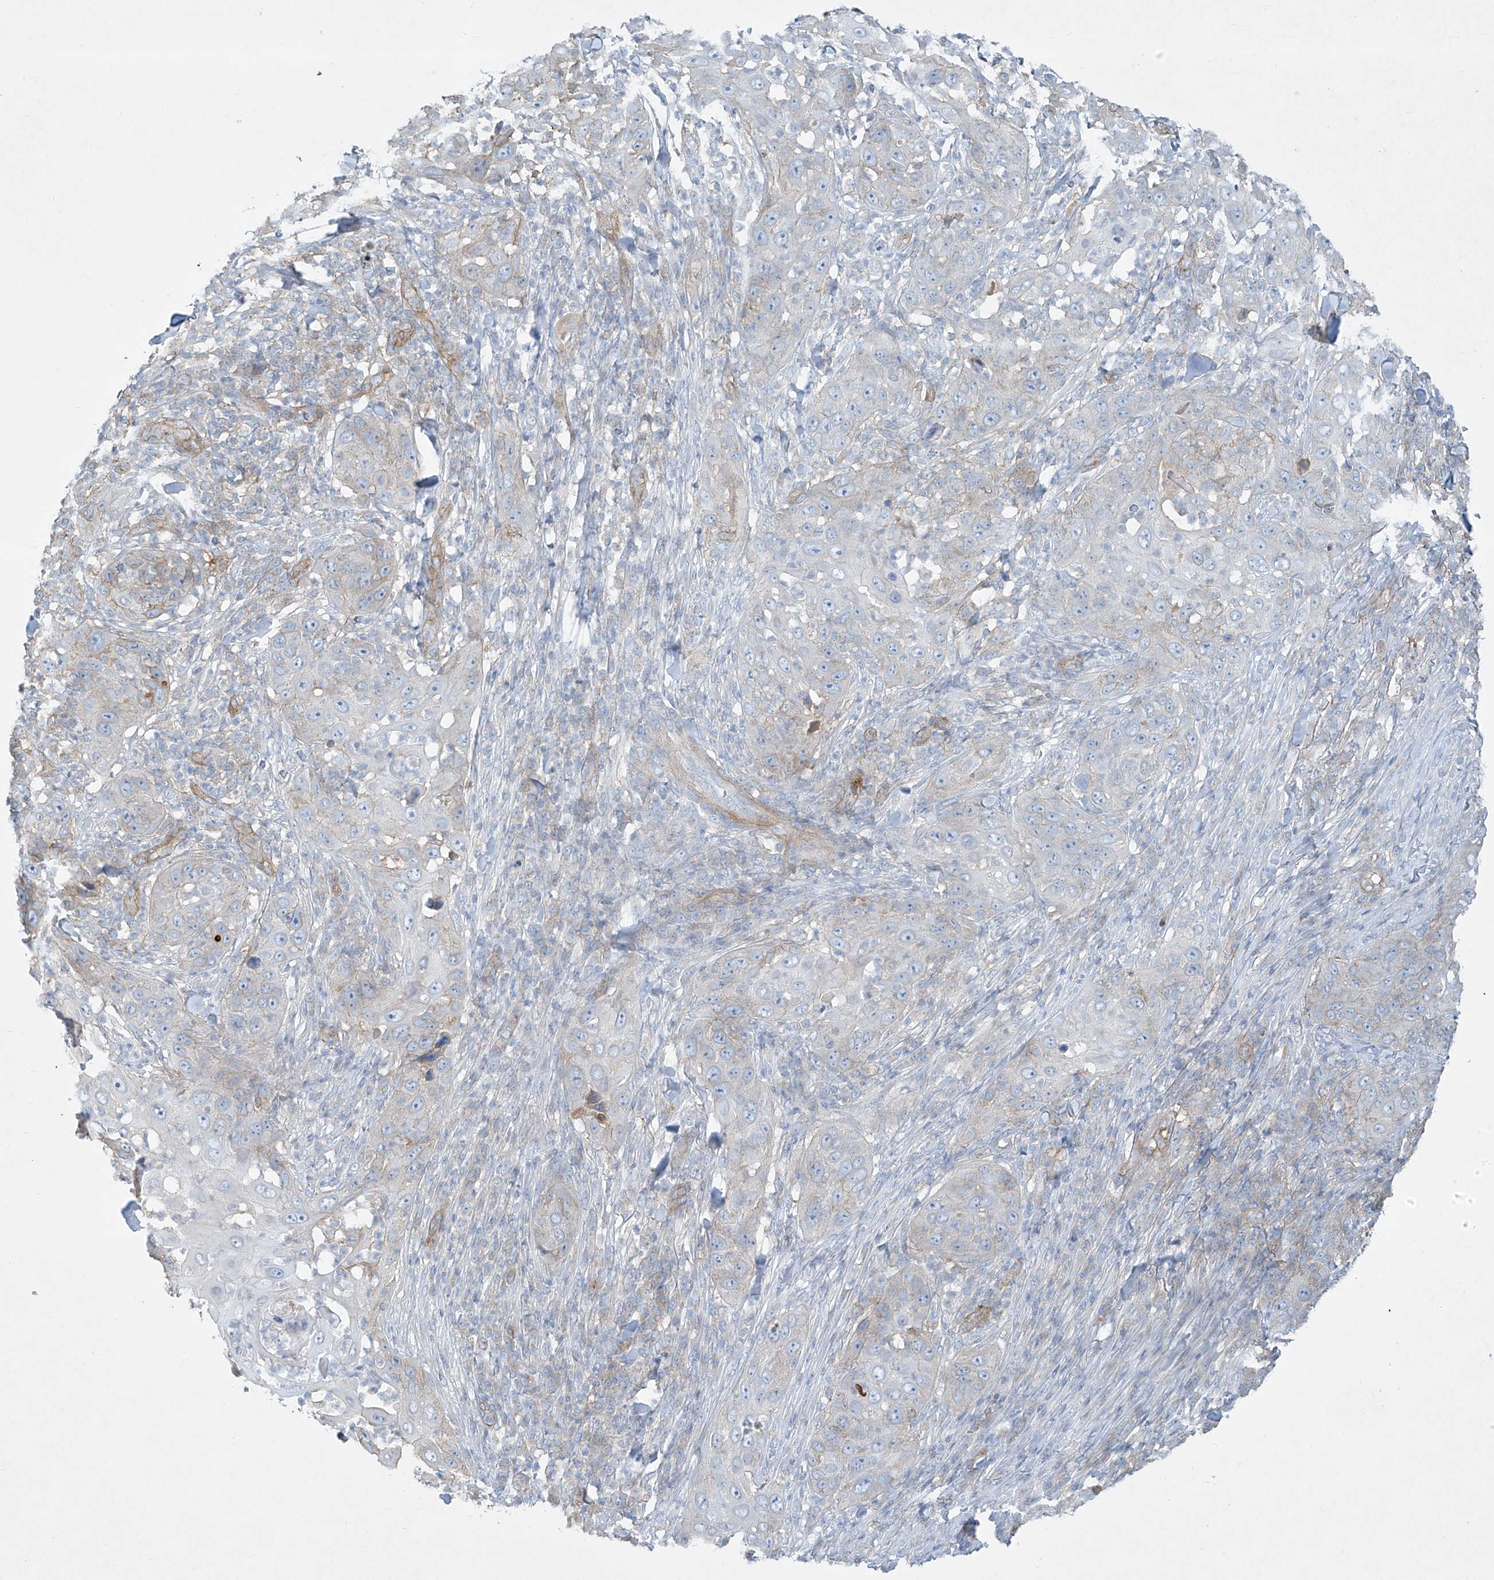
{"staining": {"intensity": "negative", "quantity": "none", "location": "none"}, "tissue": "skin cancer", "cell_type": "Tumor cells", "image_type": "cancer", "snomed": [{"axis": "morphology", "description": "Squamous cell carcinoma, NOS"}, {"axis": "topography", "description": "Skin"}], "caption": "Tumor cells are negative for protein expression in human squamous cell carcinoma (skin).", "gene": "VAMP5", "patient": {"sex": "female", "age": 44}}